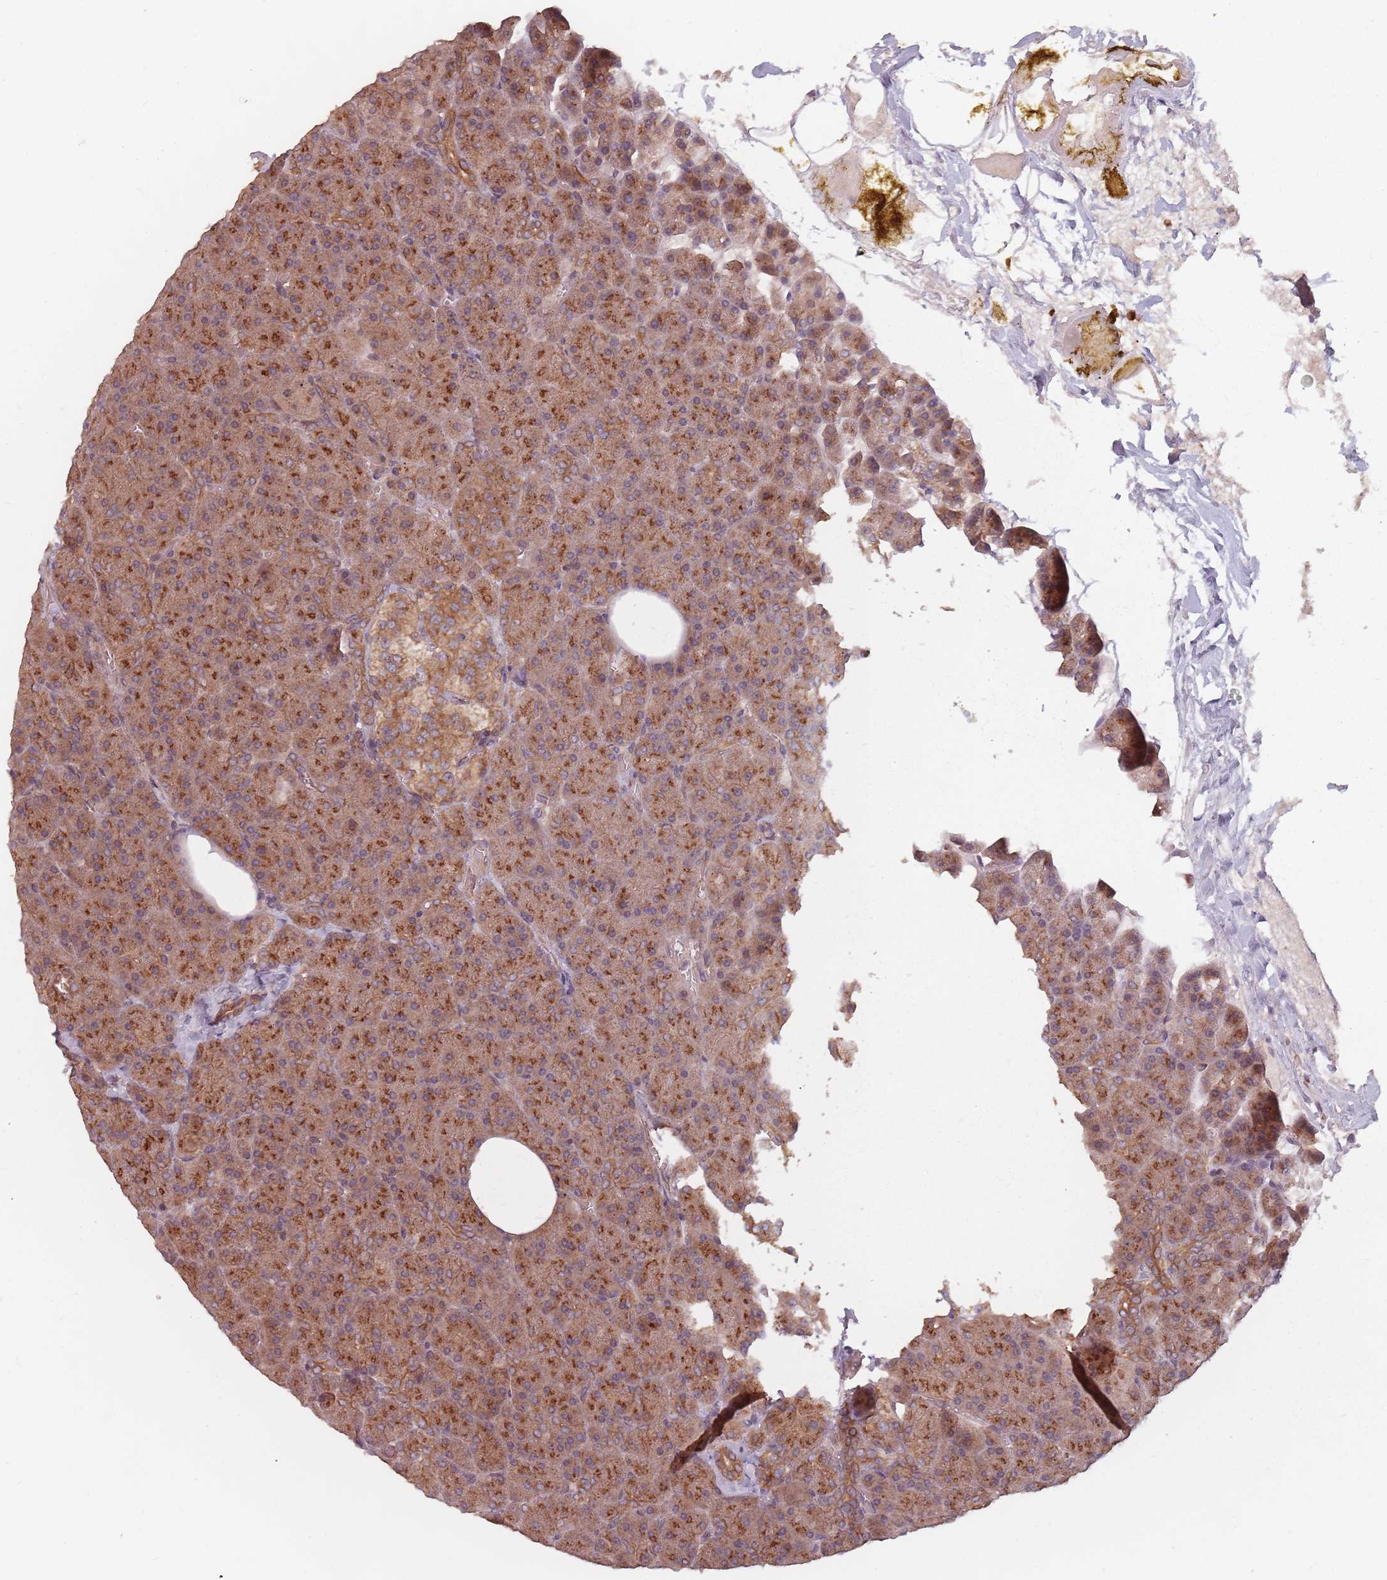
{"staining": {"intensity": "strong", "quantity": ">75%", "location": "cytoplasmic/membranous"}, "tissue": "pancreas", "cell_type": "Exocrine glandular cells", "image_type": "normal", "snomed": [{"axis": "morphology", "description": "Normal tissue, NOS"}, {"axis": "morphology", "description": "Carcinoid, malignant, NOS"}, {"axis": "topography", "description": "Pancreas"}], "caption": "Immunohistochemistry (IHC) (DAB (3,3'-diaminobenzidine)) staining of benign pancreas exhibits strong cytoplasmic/membranous protein positivity in about >75% of exocrine glandular cells.", "gene": "C3orf14", "patient": {"sex": "female", "age": 35}}